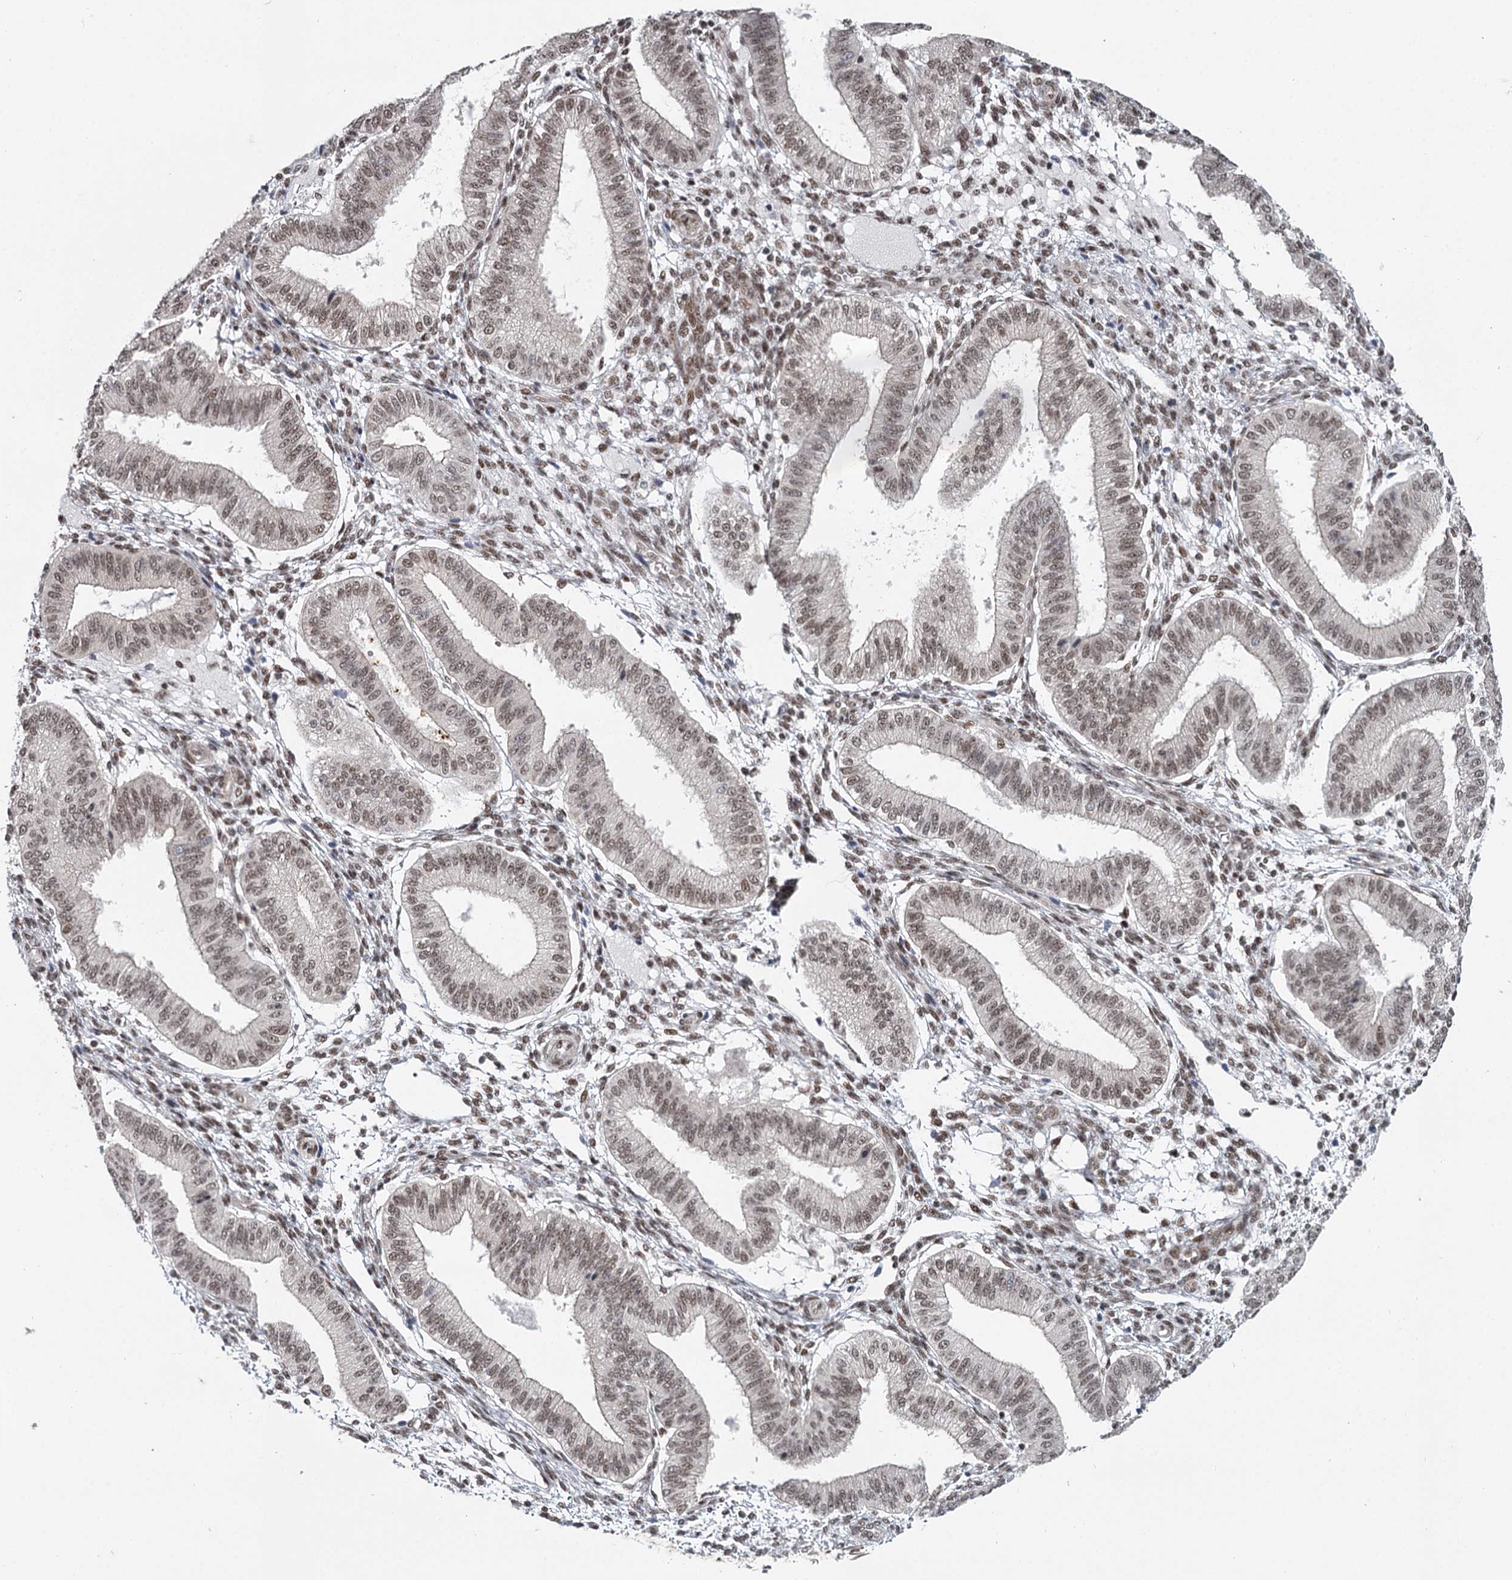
{"staining": {"intensity": "moderate", "quantity": "25%-75%", "location": "nuclear"}, "tissue": "endometrium", "cell_type": "Cells in endometrial stroma", "image_type": "normal", "snomed": [{"axis": "morphology", "description": "Normal tissue, NOS"}, {"axis": "topography", "description": "Endometrium"}], "caption": "High-magnification brightfield microscopy of normal endometrium stained with DAB (3,3'-diaminobenzidine) (brown) and counterstained with hematoxylin (blue). cells in endometrial stroma exhibit moderate nuclear positivity is present in approximately25%-75% of cells. The protein of interest is shown in brown color, while the nuclei are stained blue.", "gene": "FAM13C", "patient": {"sex": "female", "age": 39}}